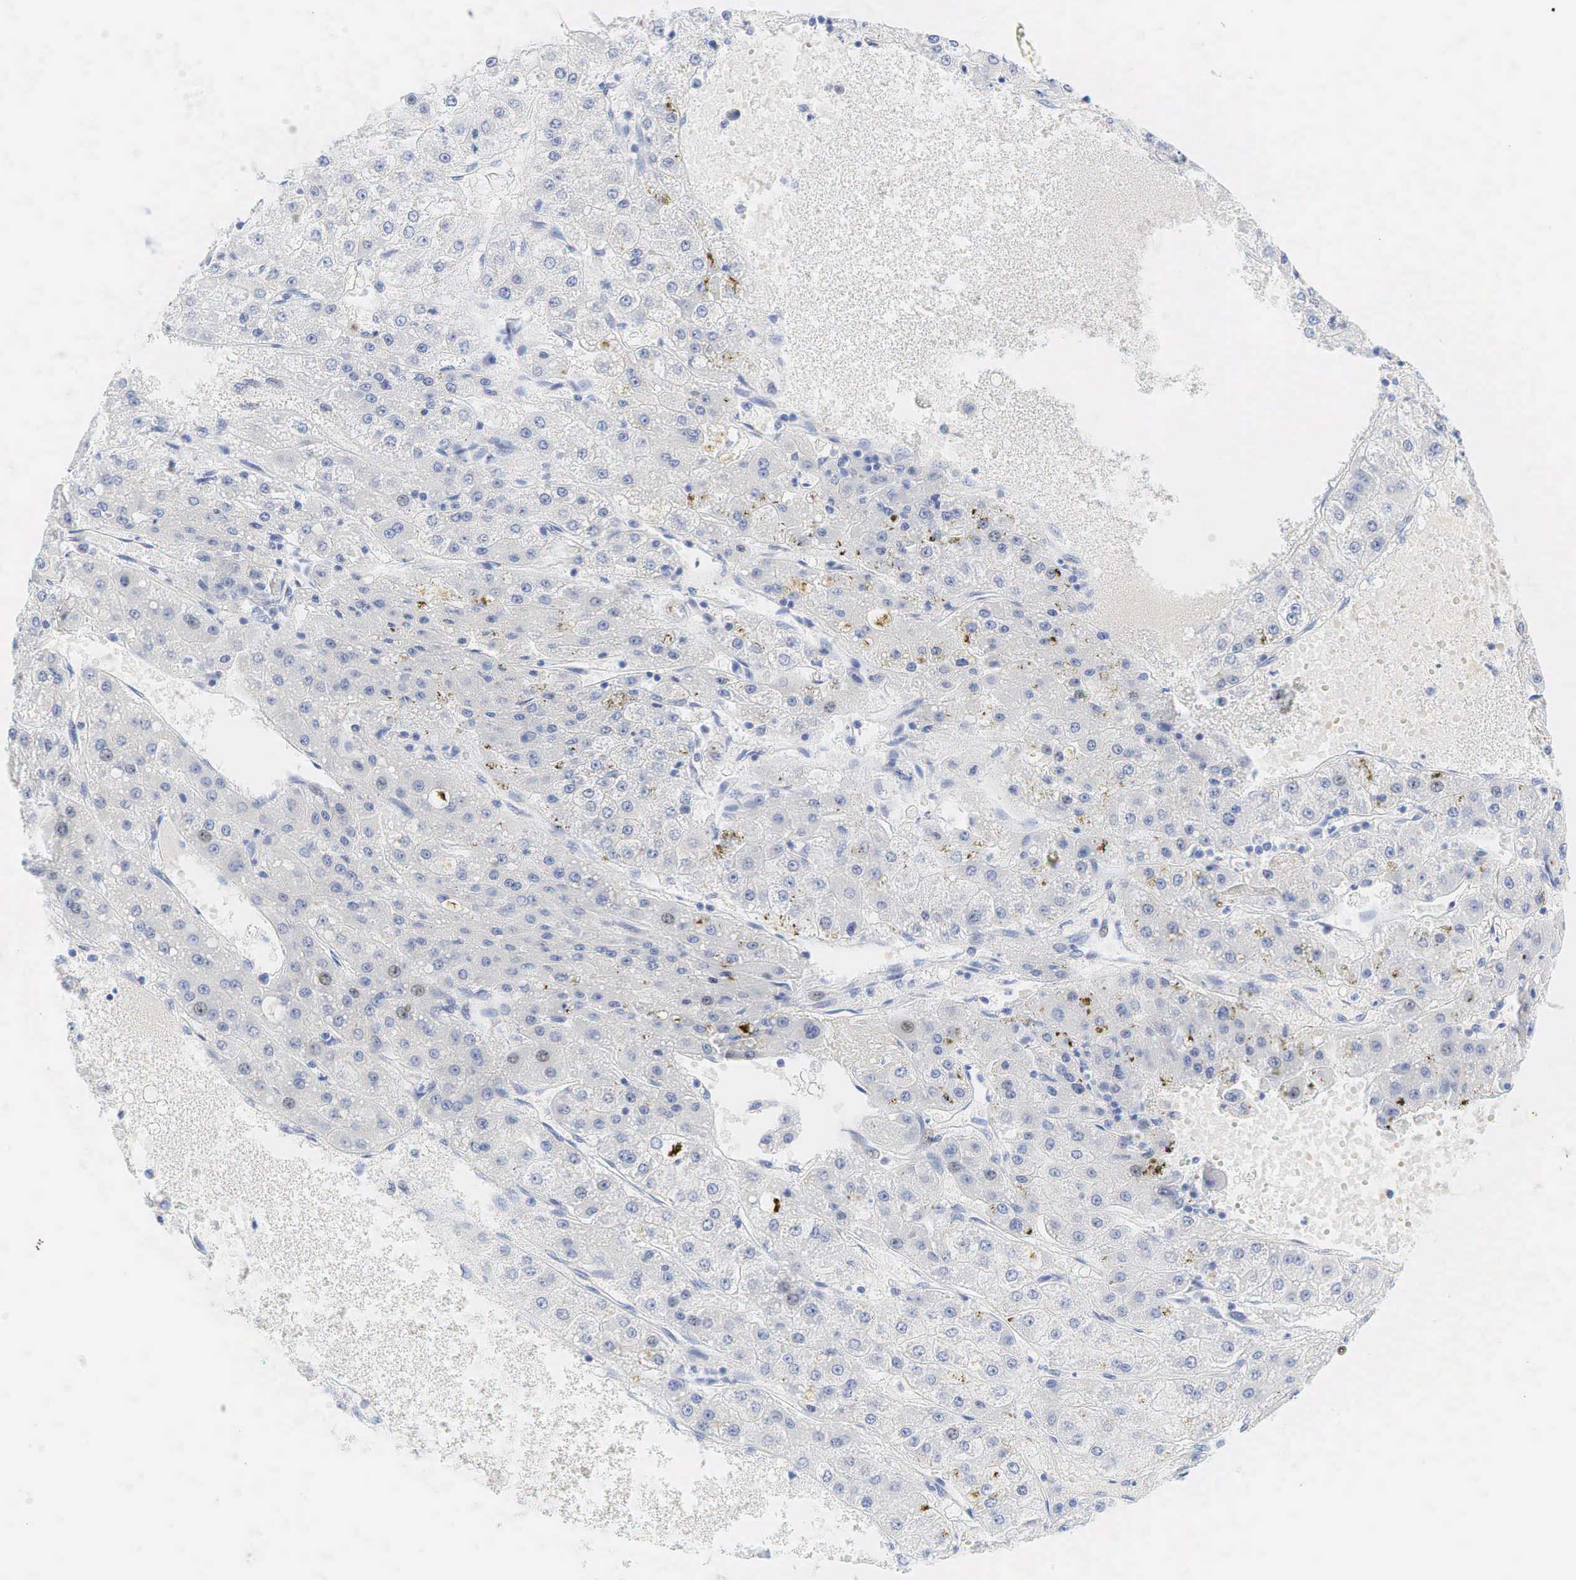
{"staining": {"intensity": "negative", "quantity": "none", "location": "none"}, "tissue": "liver cancer", "cell_type": "Tumor cells", "image_type": "cancer", "snomed": [{"axis": "morphology", "description": "Carcinoma, Hepatocellular, NOS"}, {"axis": "topography", "description": "Liver"}], "caption": "Liver cancer stained for a protein using immunohistochemistry demonstrates no expression tumor cells.", "gene": "AR", "patient": {"sex": "female", "age": 52}}